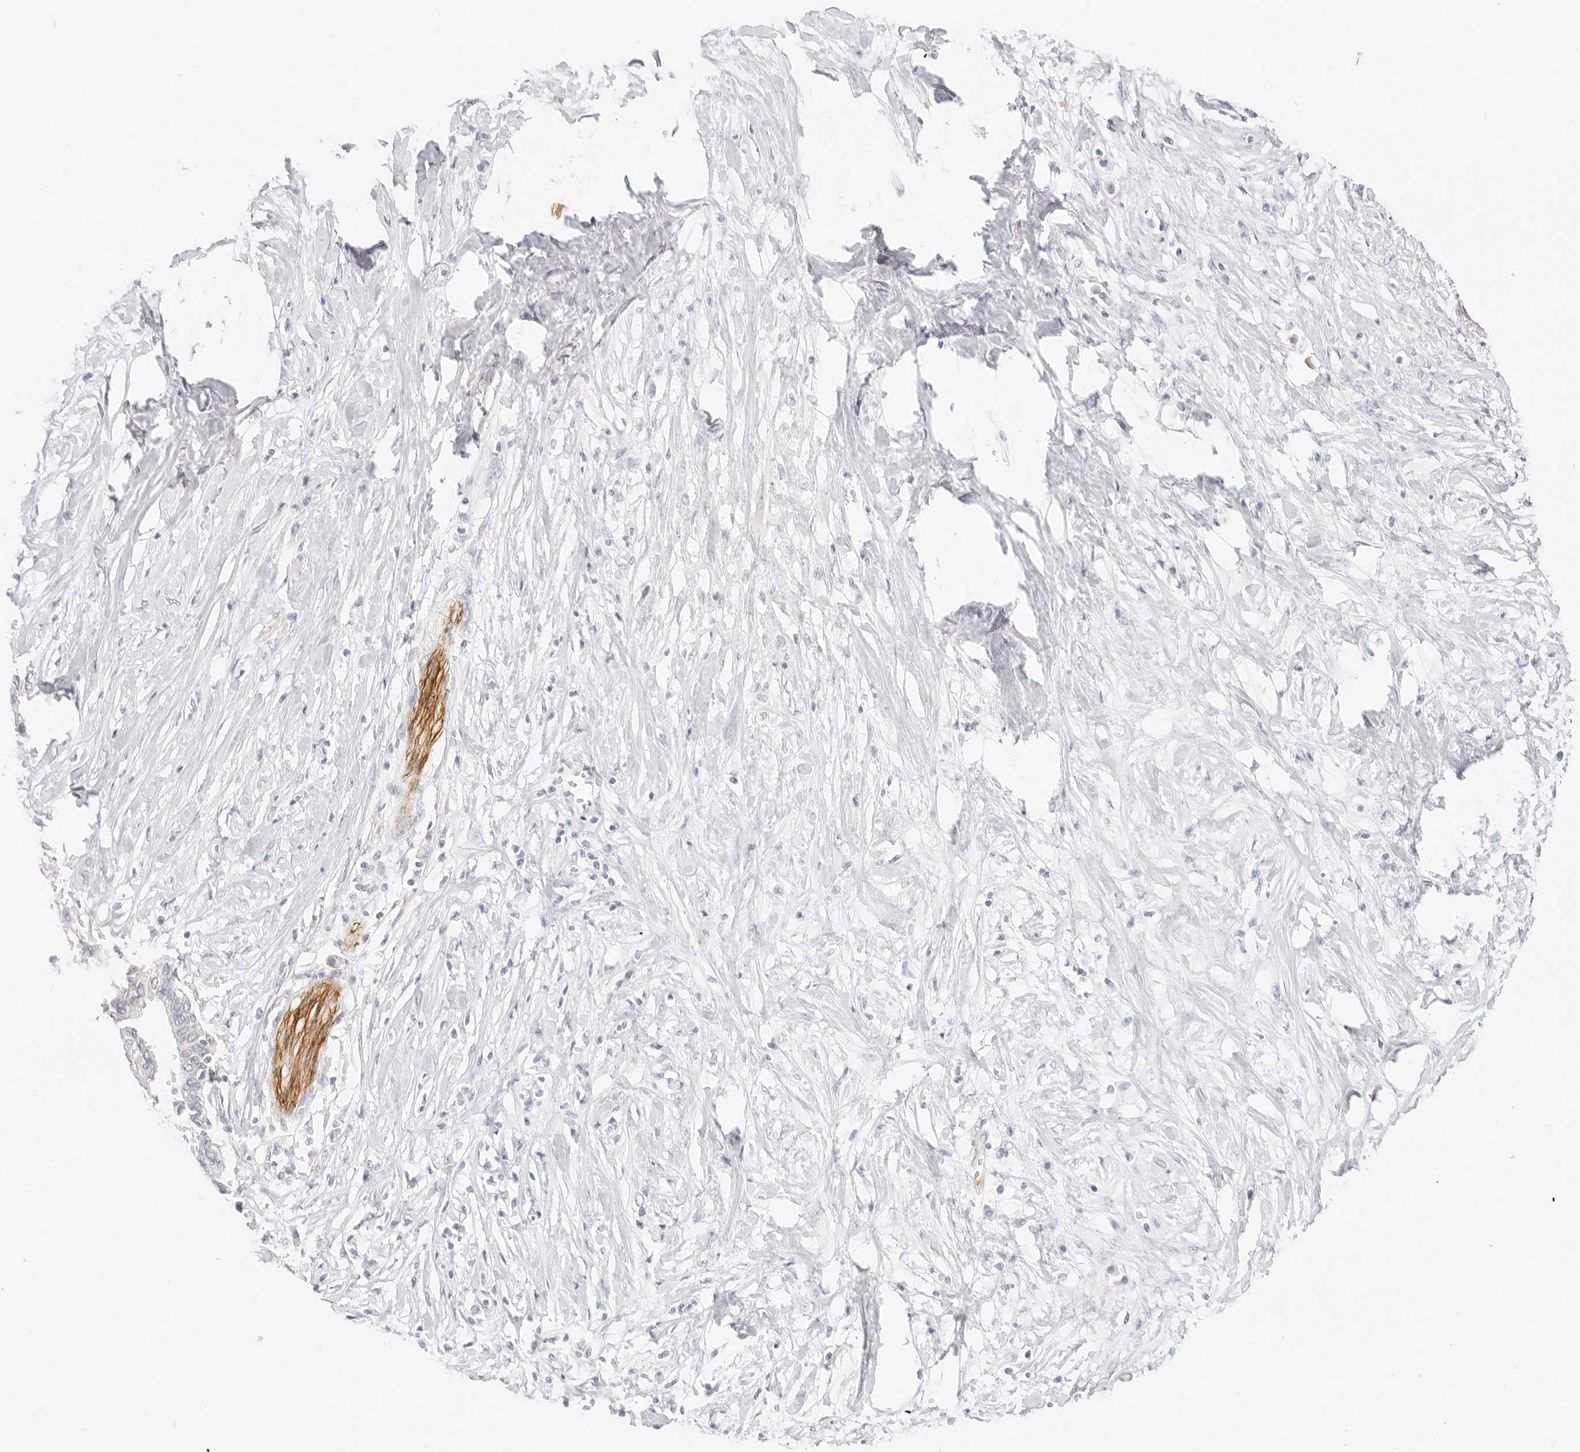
{"staining": {"intensity": "negative", "quantity": "none", "location": "none"}, "tissue": "pancreatic cancer", "cell_type": "Tumor cells", "image_type": "cancer", "snomed": [{"axis": "morphology", "description": "Normal tissue, NOS"}, {"axis": "morphology", "description": "Adenocarcinoma, NOS"}, {"axis": "topography", "description": "Pancreas"}, {"axis": "topography", "description": "Peripheral nerve tissue"}], "caption": "Pancreatic cancer (adenocarcinoma) was stained to show a protein in brown. There is no significant staining in tumor cells.", "gene": "PCDH19", "patient": {"sex": "male", "age": 59}}